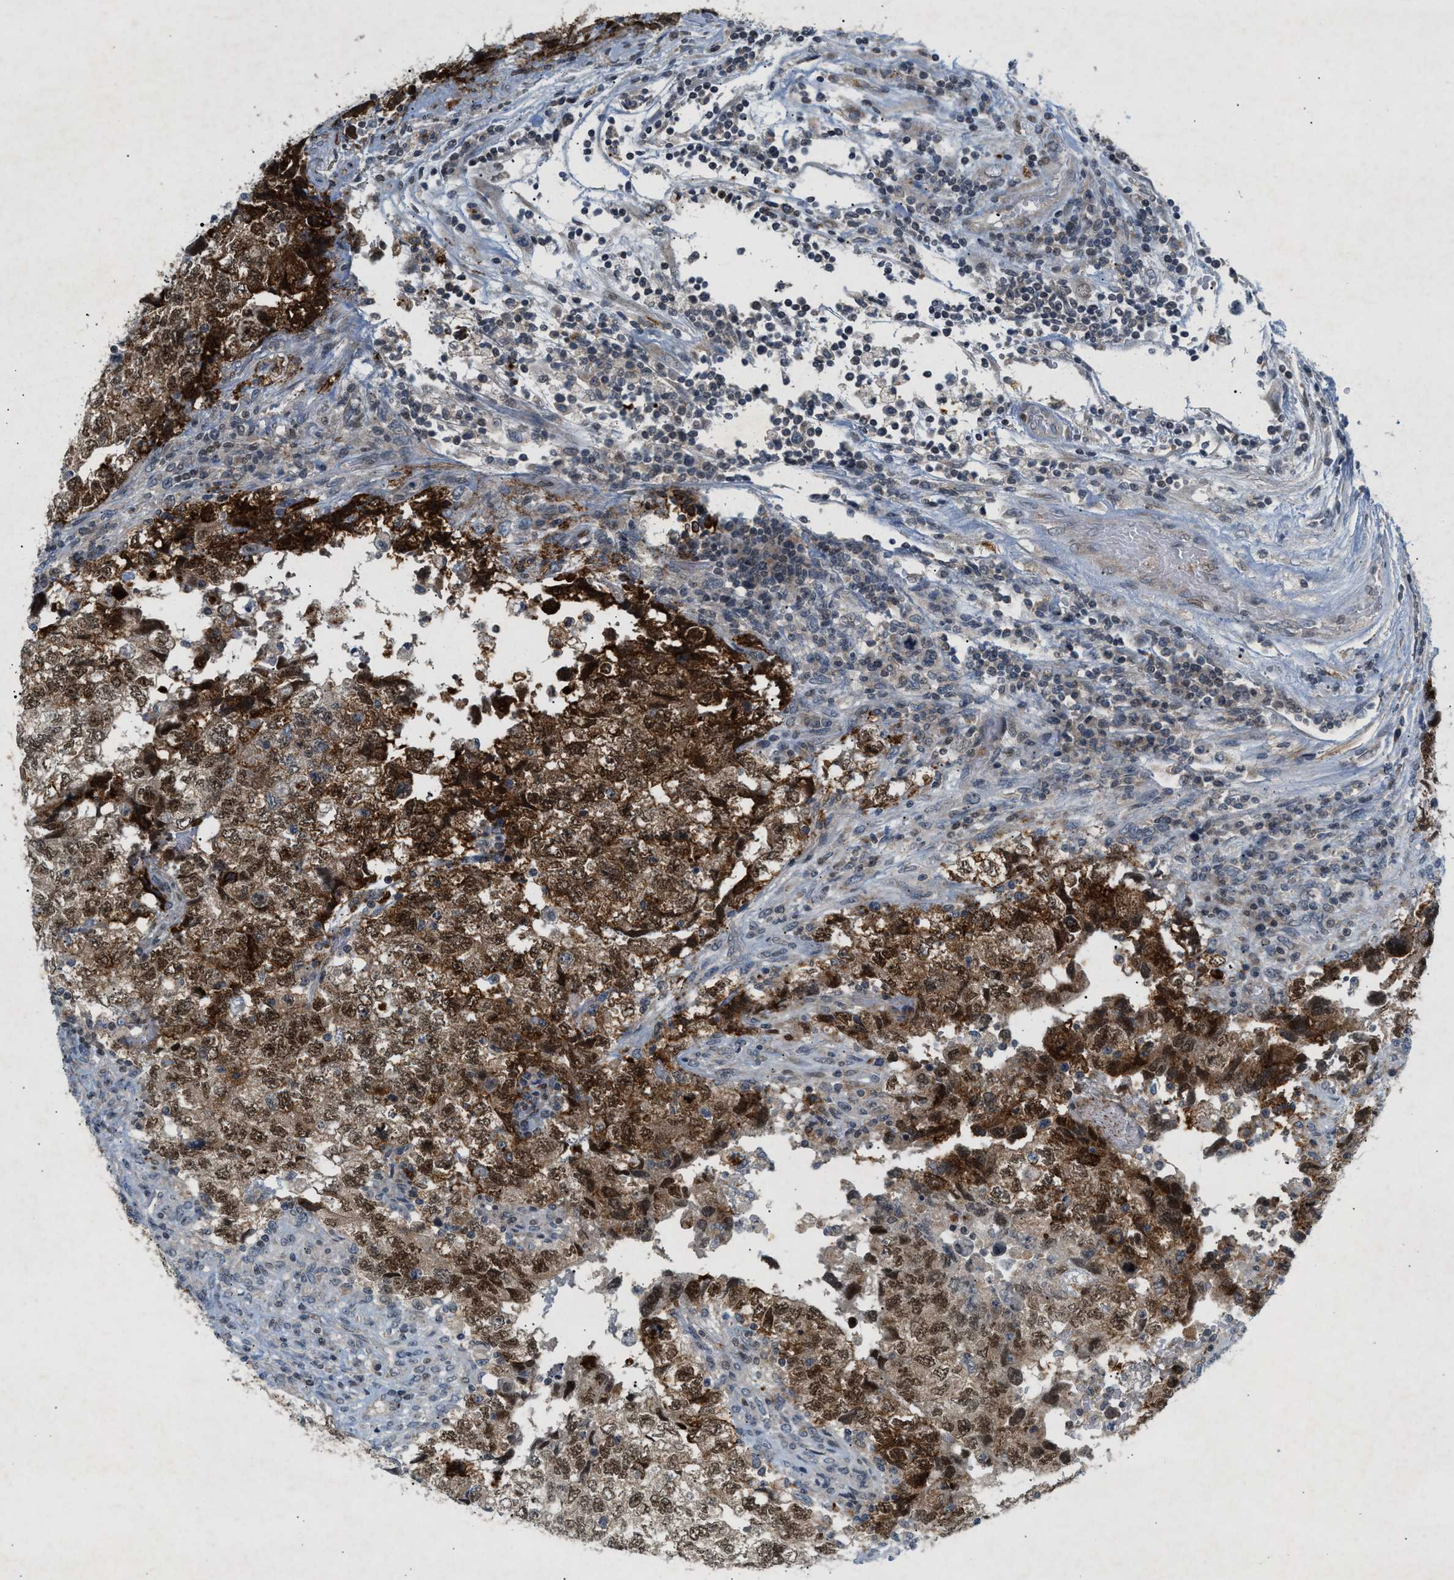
{"staining": {"intensity": "strong", "quantity": ">75%", "location": "cytoplasmic/membranous,nuclear"}, "tissue": "testis cancer", "cell_type": "Tumor cells", "image_type": "cancer", "snomed": [{"axis": "morphology", "description": "Carcinoma, Embryonal, NOS"}, {"axis": "topography", "description": "Testis"}], "caption": "Immunohistochemical staining of testis embryonal carcinoma shows high levels of strong cytoplasmic/membranous and nuclear positivity in about >75% of tumor cells.", "gene": "ZPR1", "patient": {"sex": "male", "age": 36}}